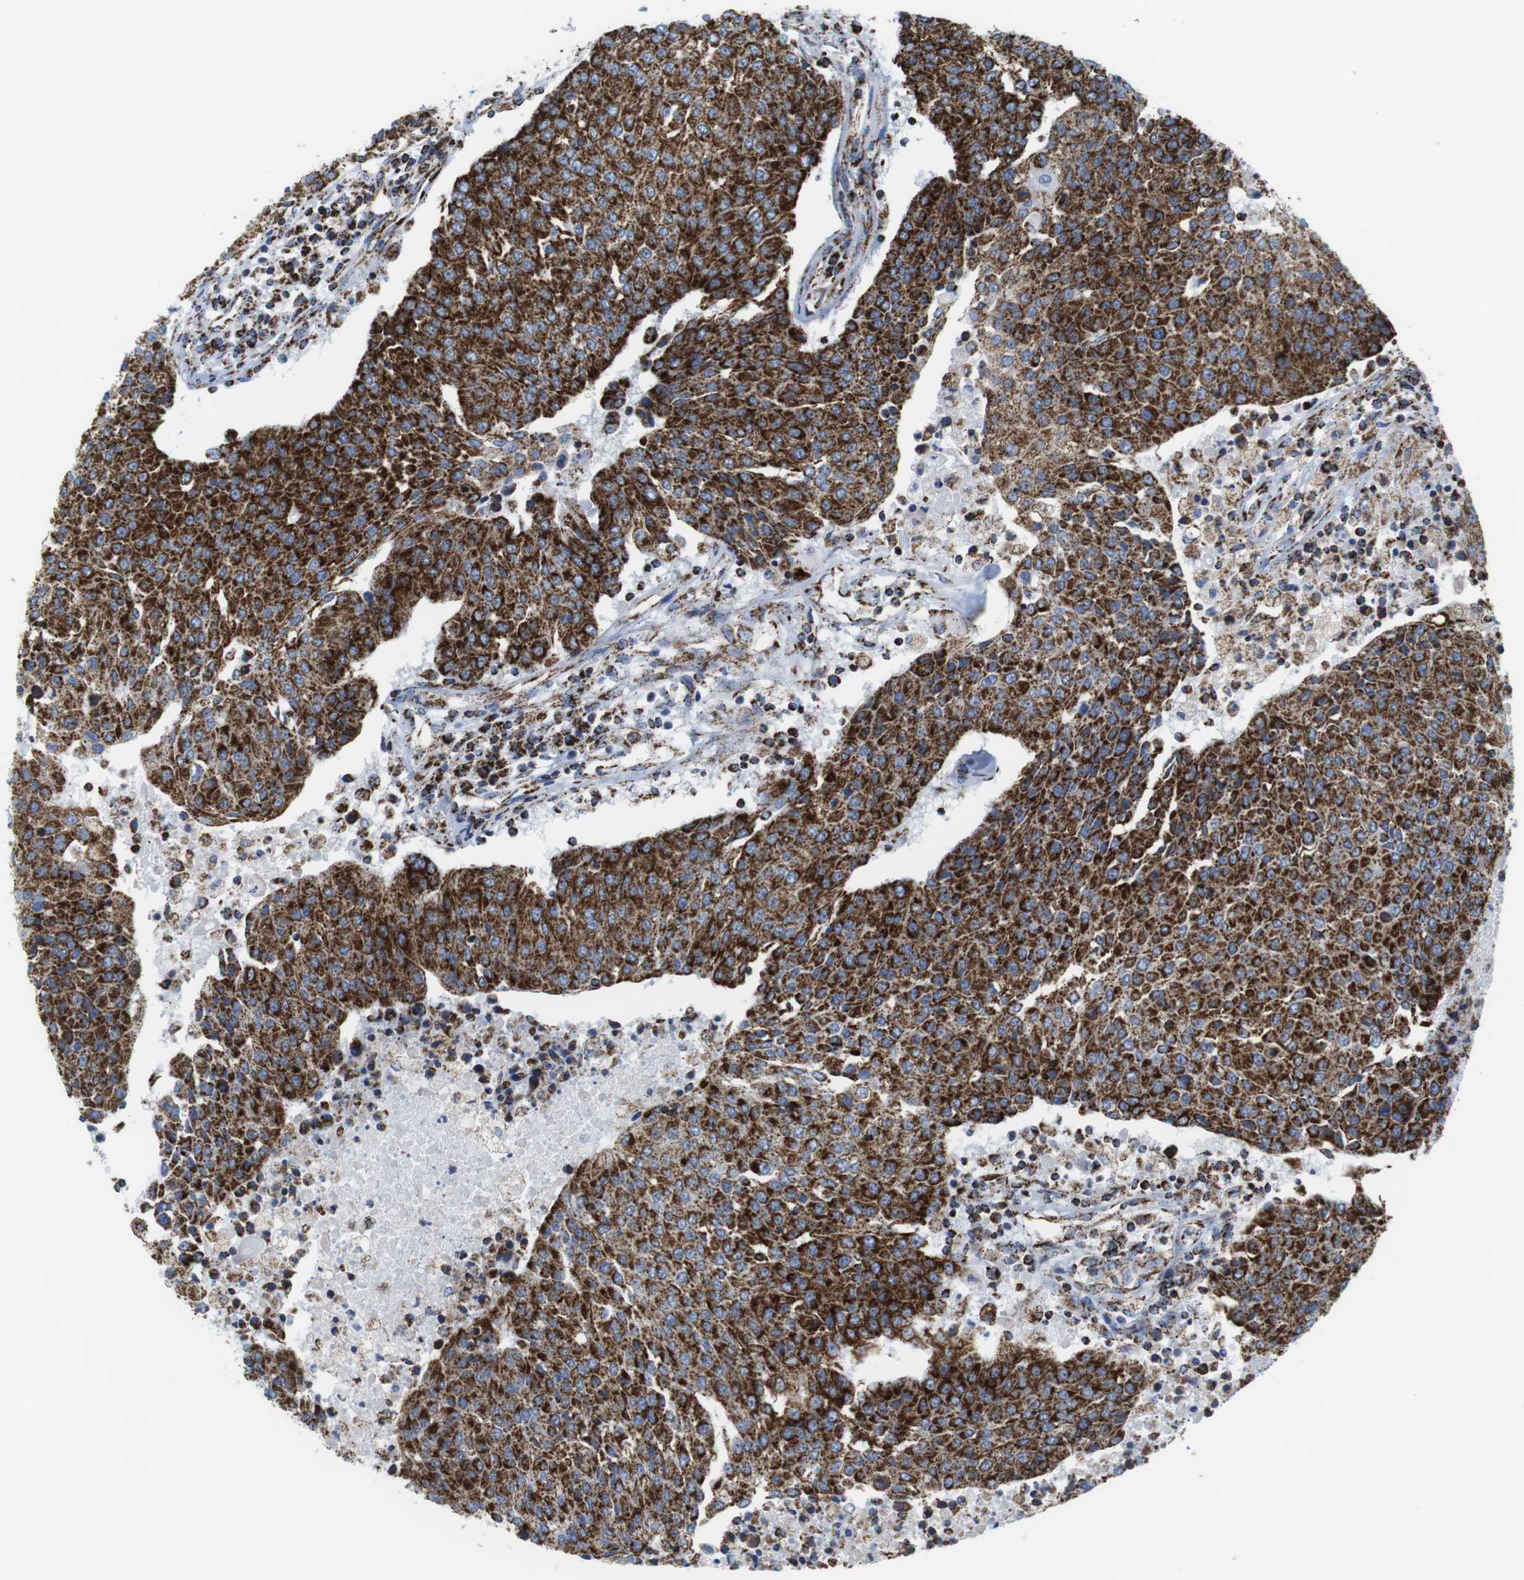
{"staining": {"intensity": "strong", "quantity": ">75%", "location": "cytoplasmic/membranous"}, "tissue": "urothelial cancer", "cell_type": "Tumor cells", "image_type": "cancer", "snomed": [{"axis": "morphology", "description": "Urothelial carcinoma, High grade"}, {"axis": "topography", "description": "Urinary bladder"}], "caption": "Human urothelial cancer stained for a protein (brown) demonstrates strong cytoplasmic/membranous positive staining in about >75% of tumor cells.", "gene": "ATP5PO", "patient": {"sex": "female", "age": 85}}